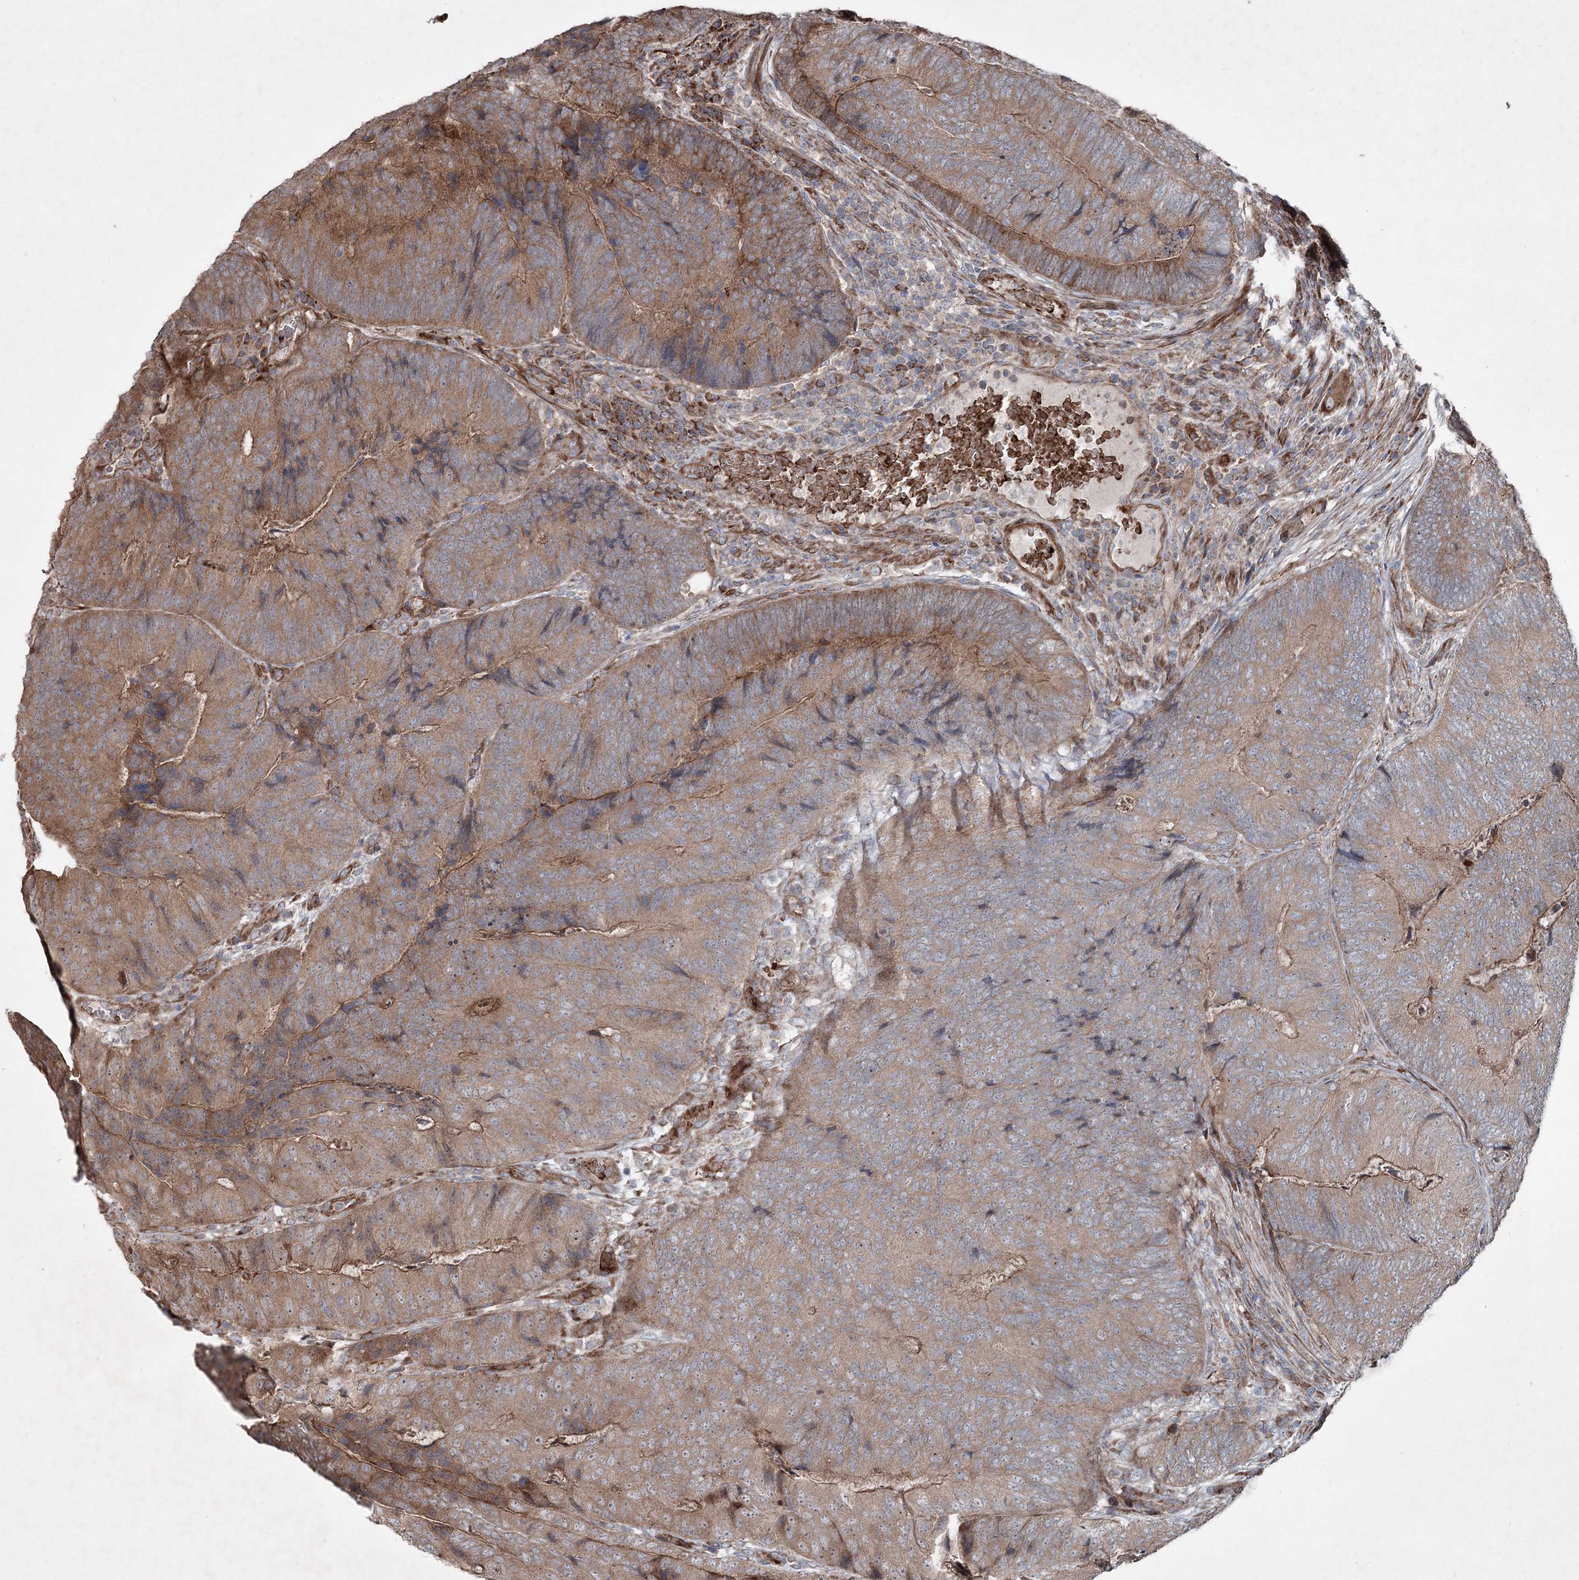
{"staining": {"intensity": "moderate", "quantity": "25%-75%", "location": "cytoplasmic/membranous"}, "tissue": "colorectal cancer", "cell_type": "Tumor cells", "image_type": "cancer", "snomed": [{"axis": "morphology", "description": "Adenocarcinoma, NOS"}, {"axis": "topography", "description": "Colon"}], "caption": "This micrograph reveals colorectal adenocarcinoma stained with immunohistochemistry (IHC) to label a protein in brown. The cytoplasmic/membranous of tumor cells show moderate positivity for the protein. Nuclei are counter-stained blue.", "gene": "SERINC5", "patient": {"sex": "female", "age": 67}}